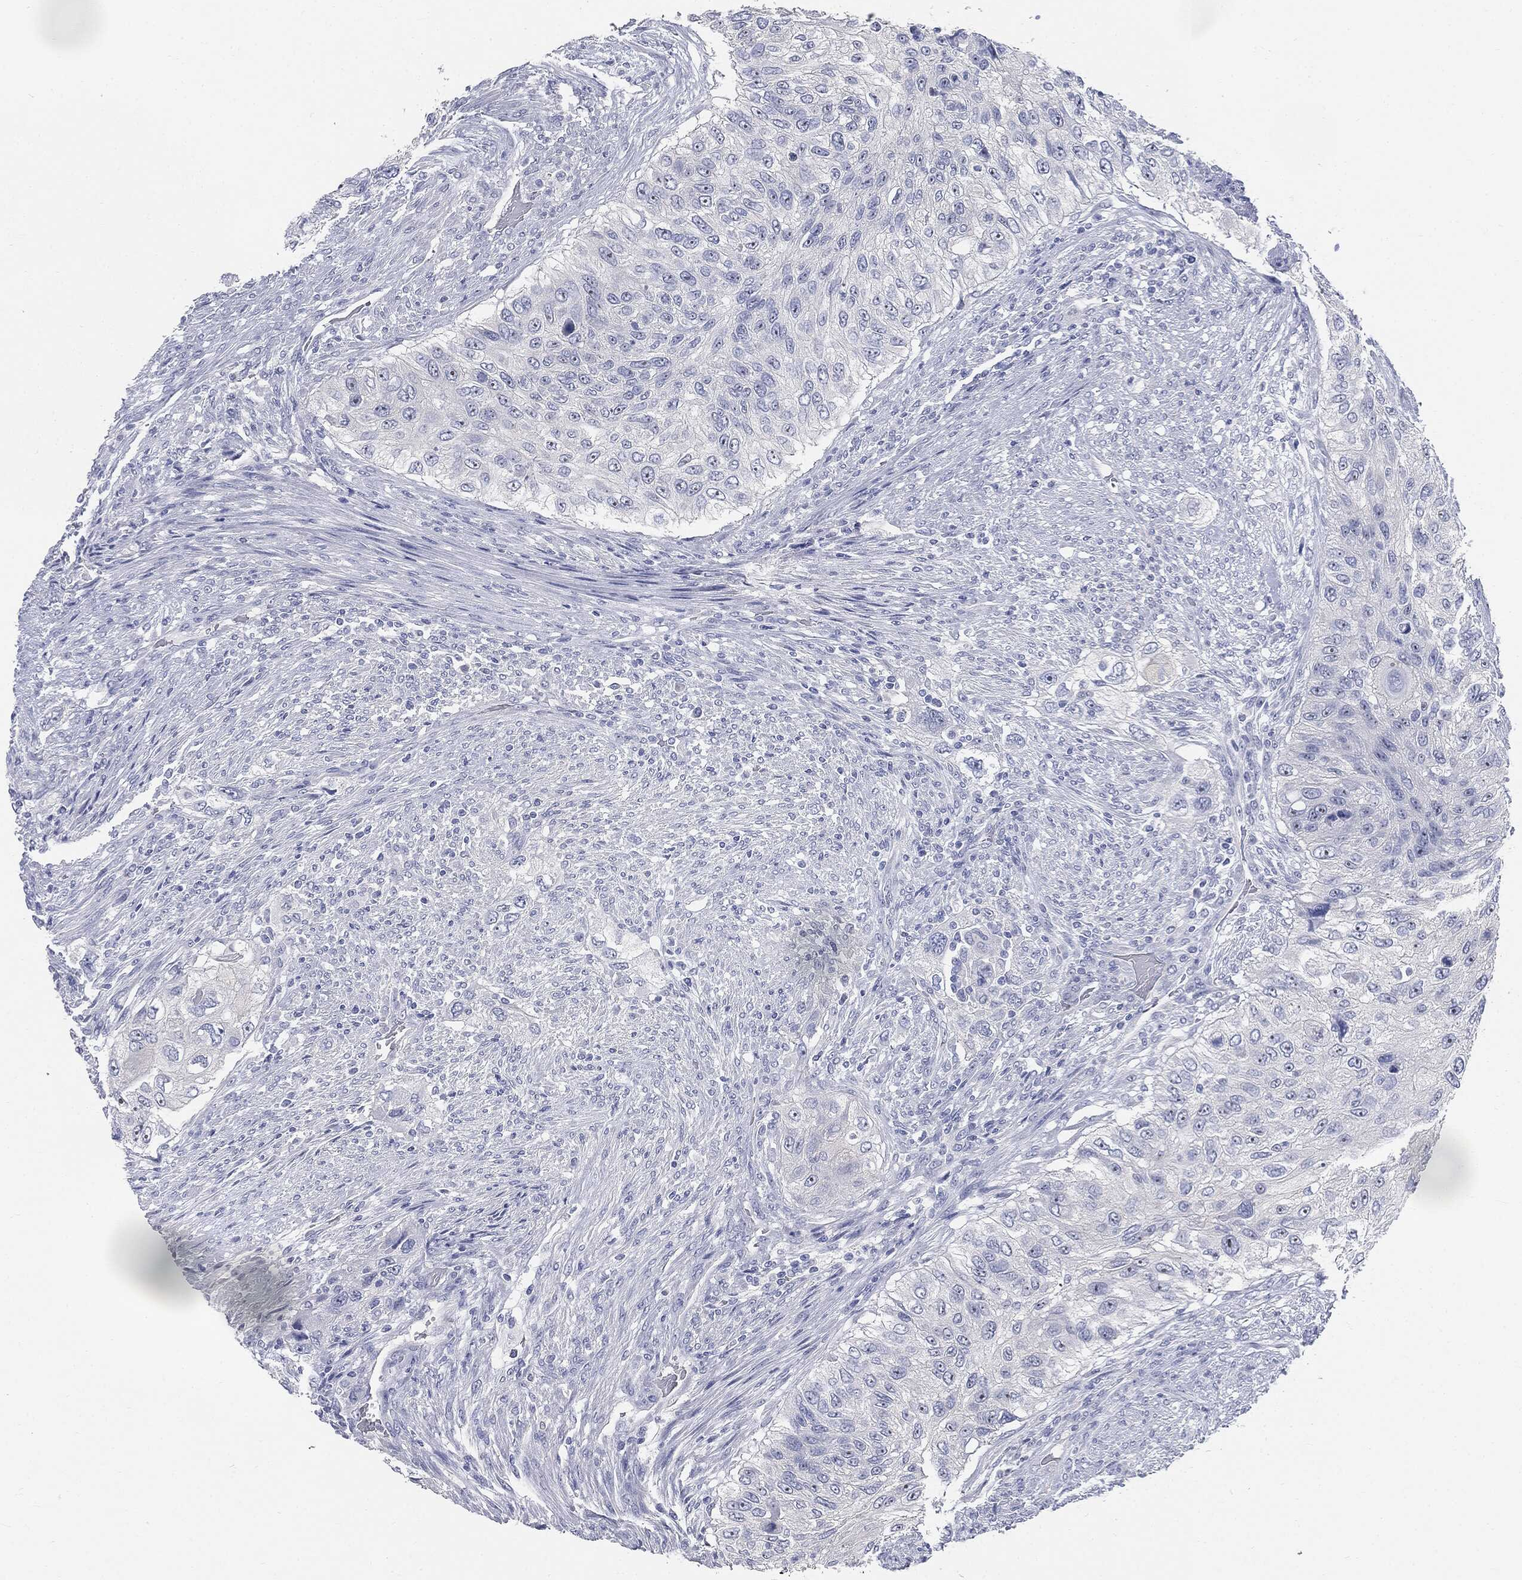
{"staining": {"intensity": "negative", "quantity": "none", "location": "none"}, "tissue": "urothelial cancer", "cell_type": "Tumor cells", "image_type": "cancer", "snomed": [{"axis": "morphology", "description": "Urothelial carcinoma, High grade"}, {"axis": "topography", "description": "Urinary bladder"}], "caption": "This is an IHC histopathology image of high-grade urothelial carcinoma. There is no positivity in tumor cells.", "gene": "CUZD1", "patient": {"sex": "female", "age": 60}}